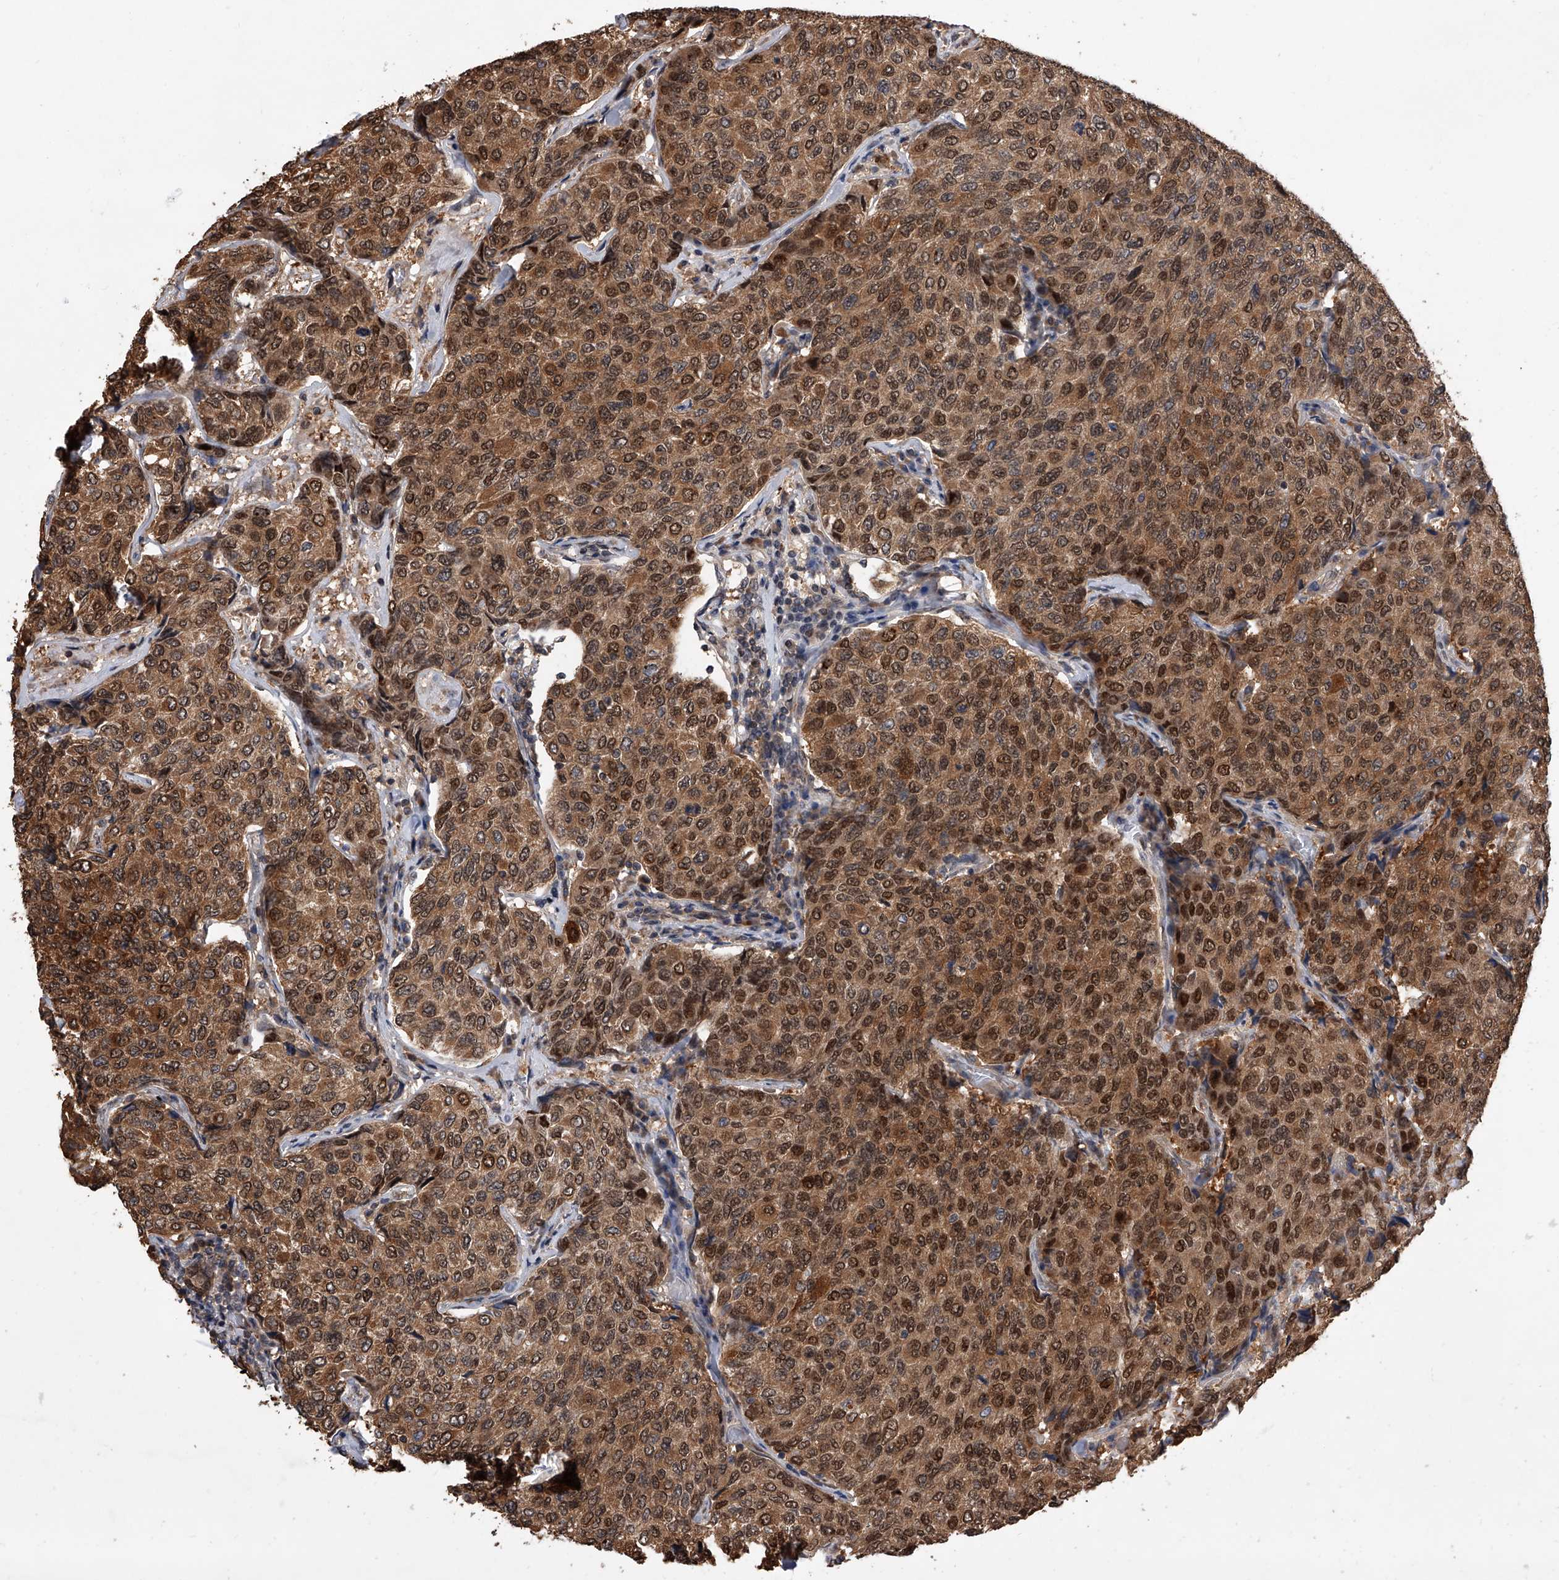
{"staining": {"intensity": "strong", "quantity": ">75%", "location": "cytoplasmic/membranous,nuclear"}, "tissue": "breast cancer", "cell_type": "Tumor cells", "image_type": "cancer", "snomed": [{"axis": "morphology", "description": "Duct carcinoma"}, {"axis": "topography", "description": "Breast"}], "caption": "Invasive ductal carcinoma (breast) was stained to show a protein in brown. There is high levels of strong cytoplasmic/membranous and nuclear positivity in about >75% of tumor cells.", "gene": "BHLHE23", "patient": {"sex": "female", "age": 55}}